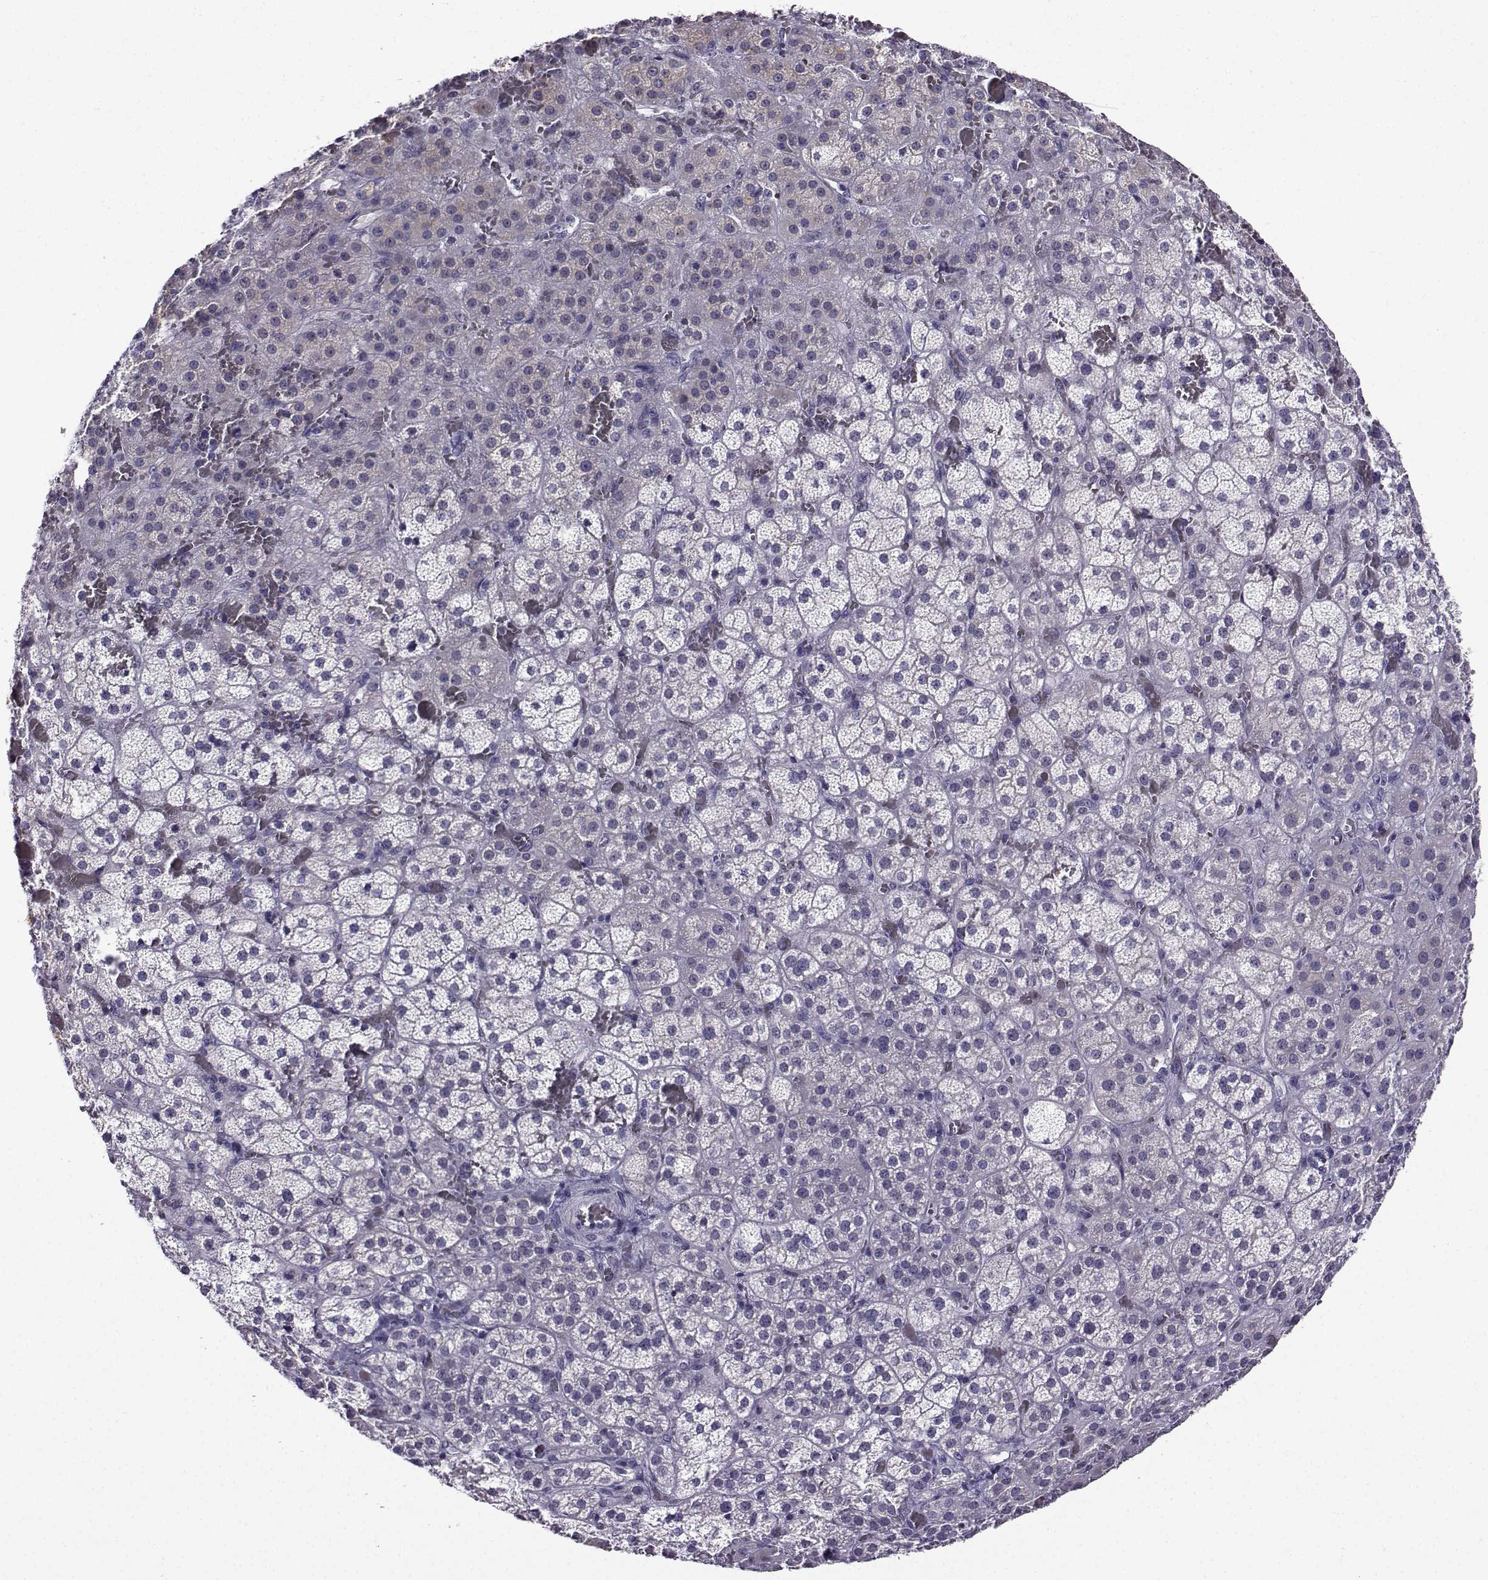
{"staining": {"intensity": "negative", "quantity": "none", "location": "none"}, "tissue": "adrenal gland", "cell_type": "Glandular cells", "image_type": "normal", "snomed": [{"axis": "morphology", "description": "Normal tissue, NOS"}, {"axis": "topography", "description": "Adrenal gland"}], "caption": "Glandular cells are negative for protein expression in unremarkable human adrenal gland.", "gene": "LRFN2", "patient": {"sex": "male", "age": 57}}